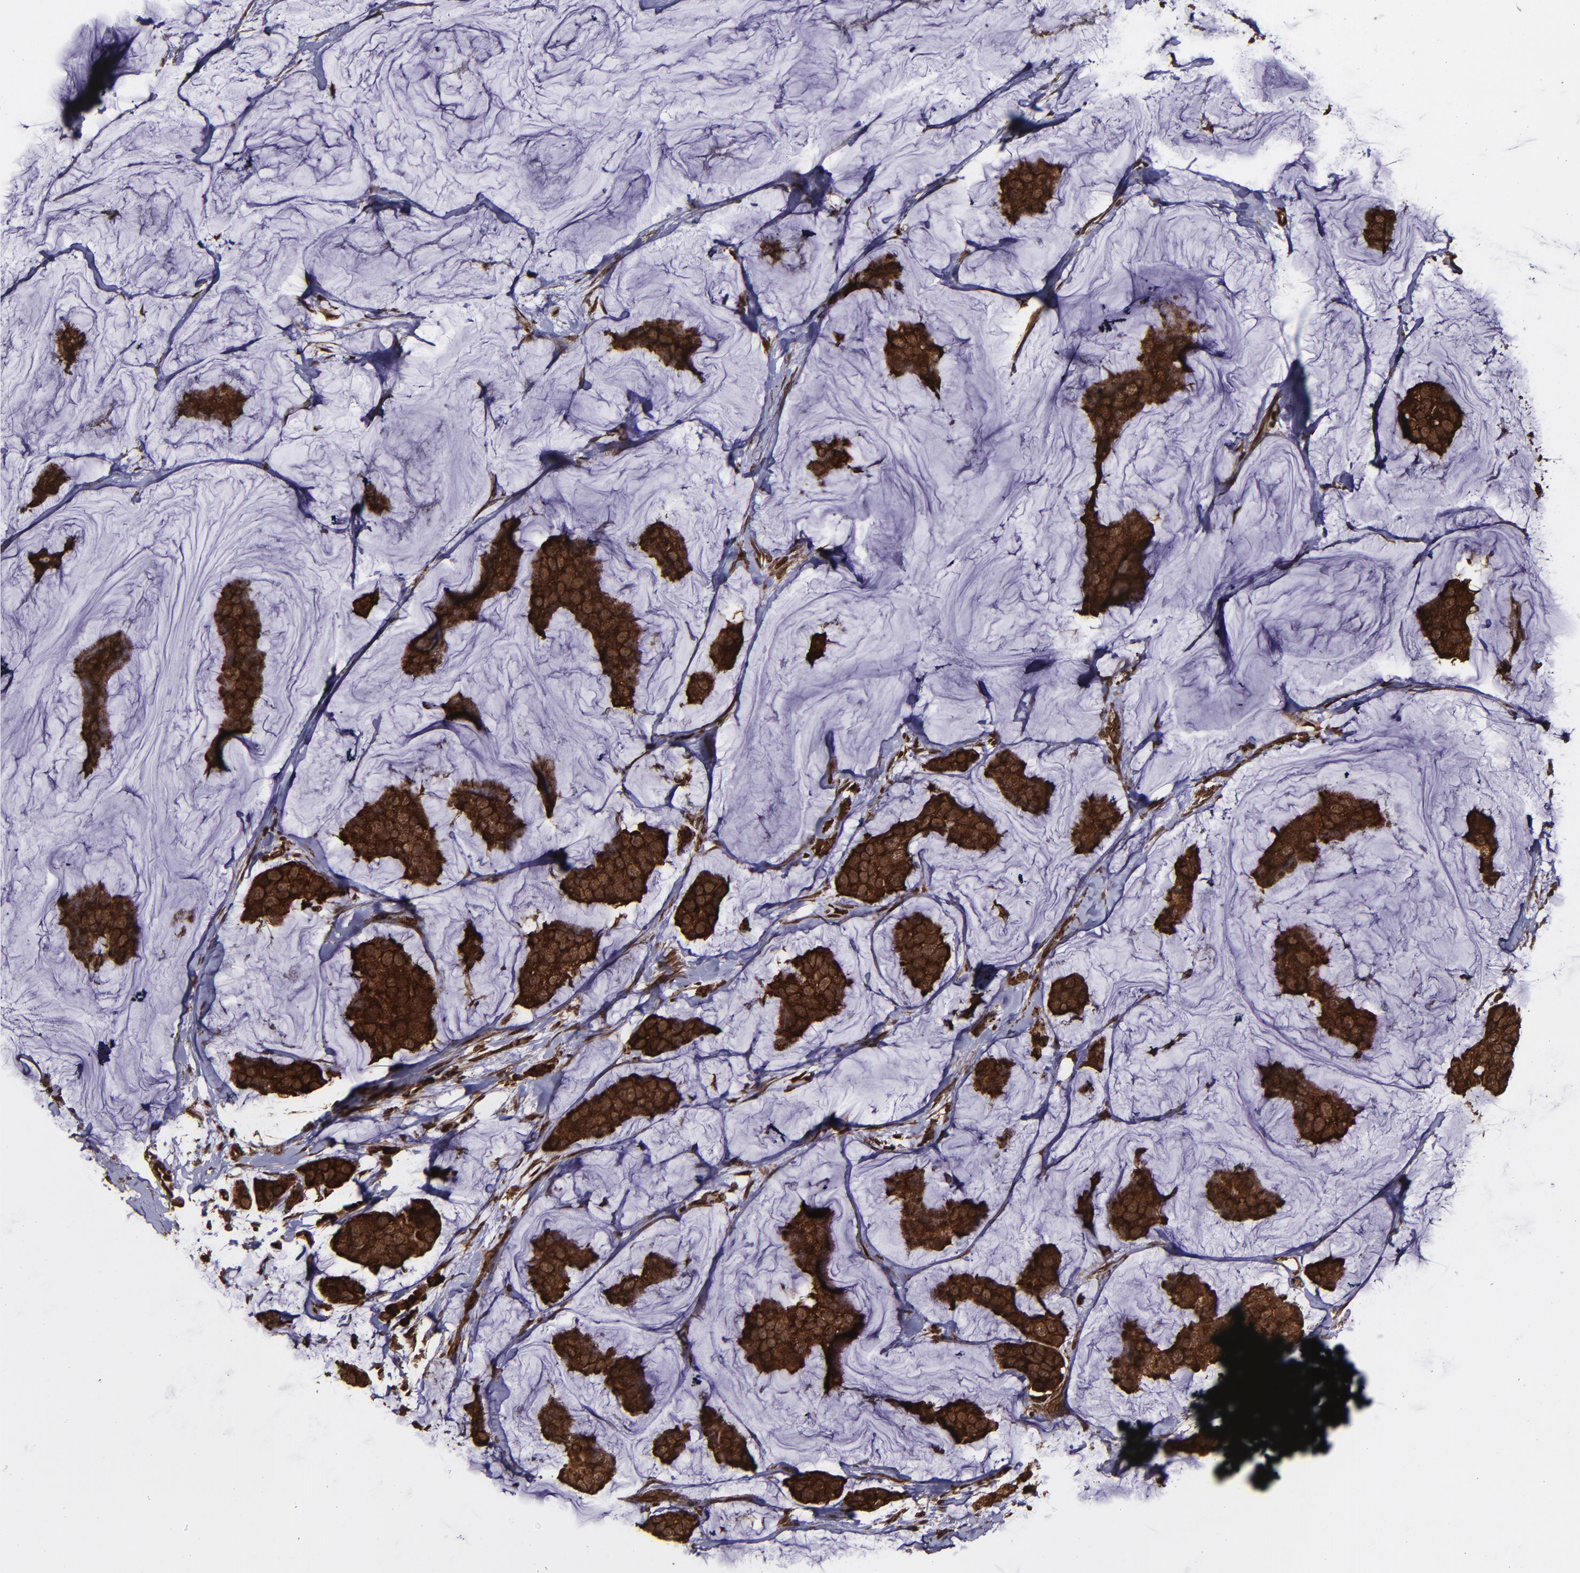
{"staining": {"intensity": "strong", "quantity": ">75%", "location": "cytoplasmic/membranous,nuclear"}, "tissue": "breast cancer", "cell_type": "Tumor cells", "image_type": "cancer", "snomed": [{"axis": "morphology", "description": "Normal tissue, NOS"}, {"axis": "morphology", "description": "Duct carcinoma"}, {"axis": "topography", "description": "Breast"}], "caption": "Breast cancer stained with a protein marker exhibits strong staining in tumor cells.", "gene": "EIF4ENIF1", "patient": {"sex": "female", "age": 50}}